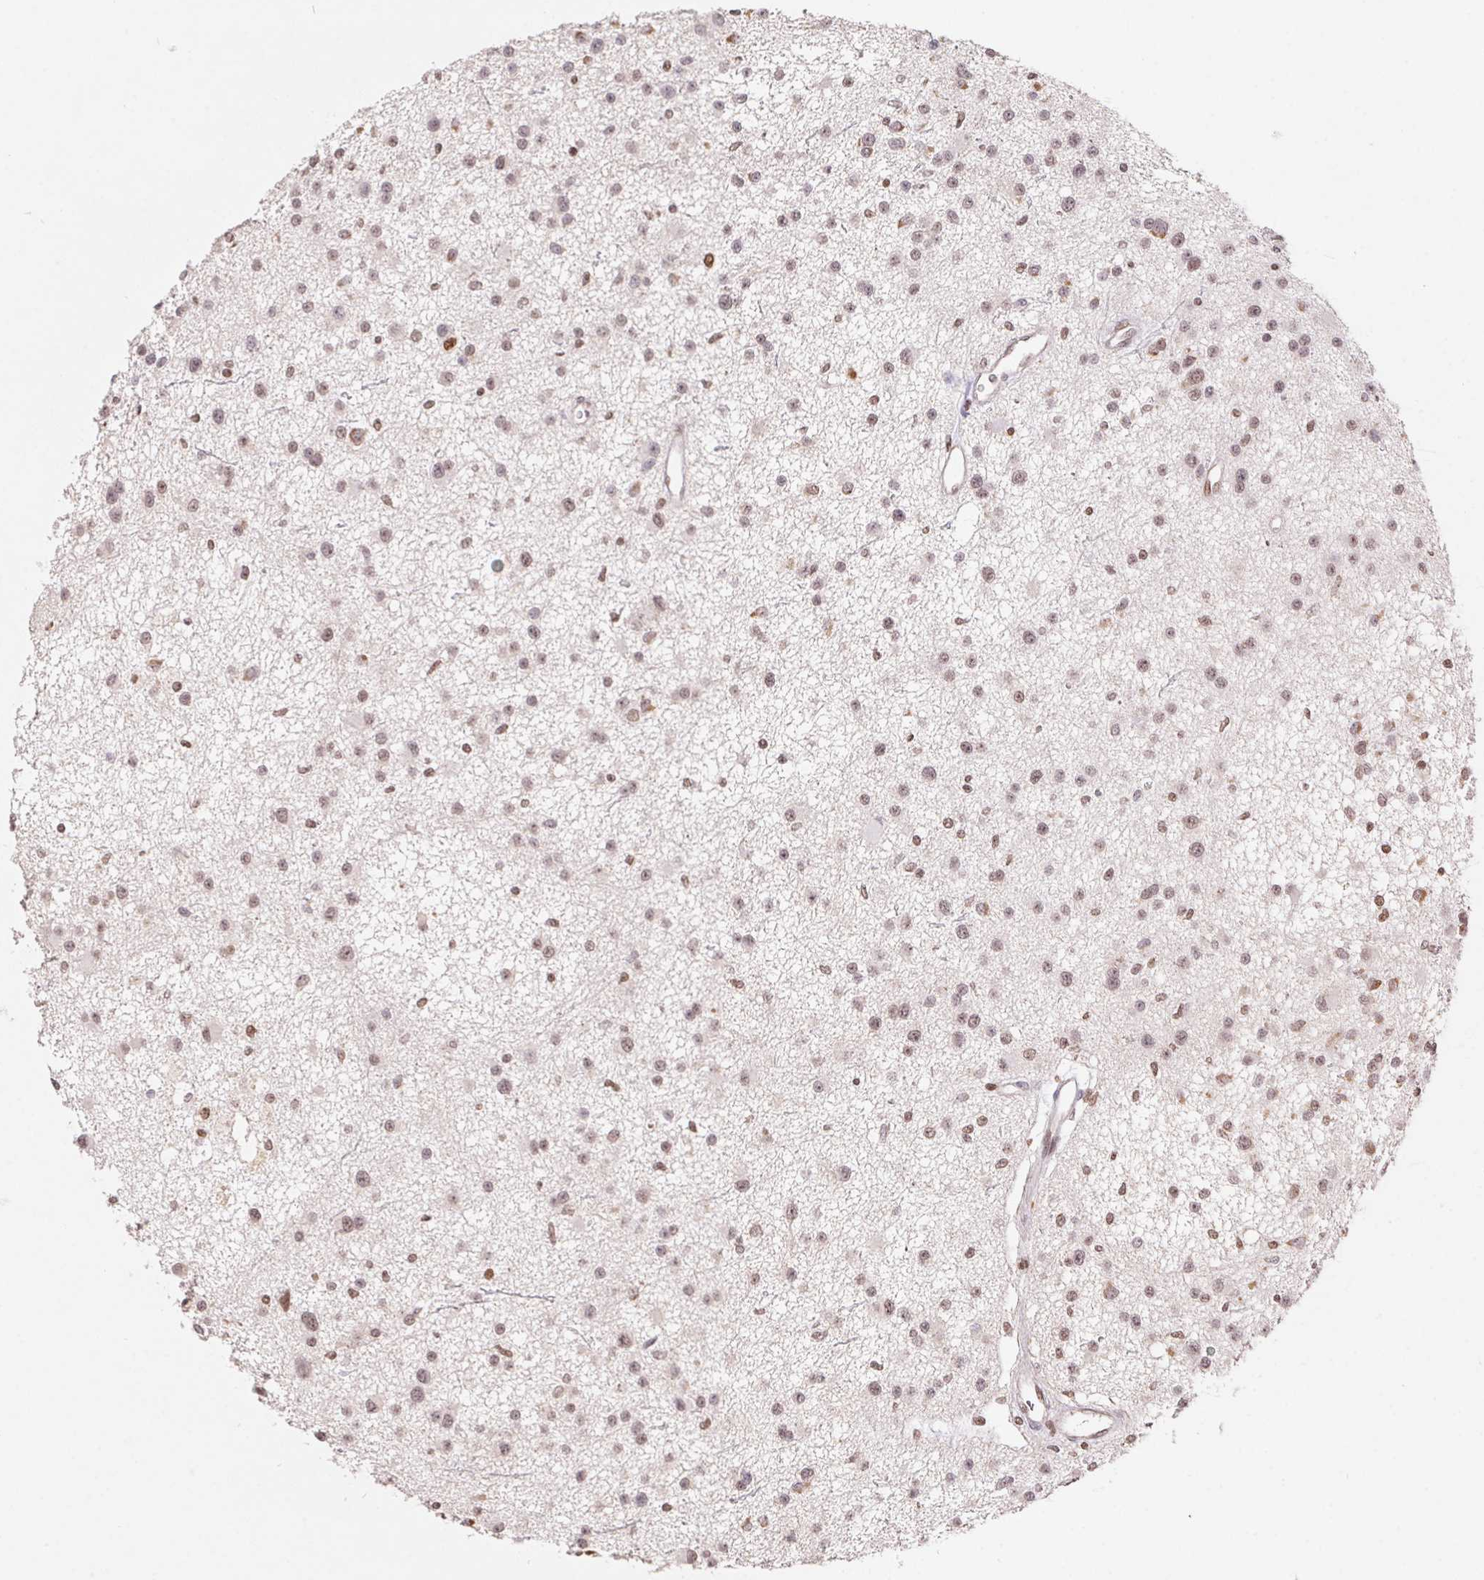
{"staining": {"intensity": "moderate", "quantity": ">75%", "location": "nuclear"}, "tissue": "glioma", "cell_type": "Tumor cells", "image_type": "cancer", "snomed": [{"axis": "morphology", "description": "Glioma, malignant, Low grade"}, {"axis": "topography", "description": "Brain"}], "caption": "Protein expression by immunohistochemistry demonstrates moderate nuclear positivity in approximately >75% of tumor cells in malignant low-grade glioma. (Brightfield microscopy of DAB IHC at high magnification).", "gene": "POLD3", "patient": {"sex": "male", "age": 43}}